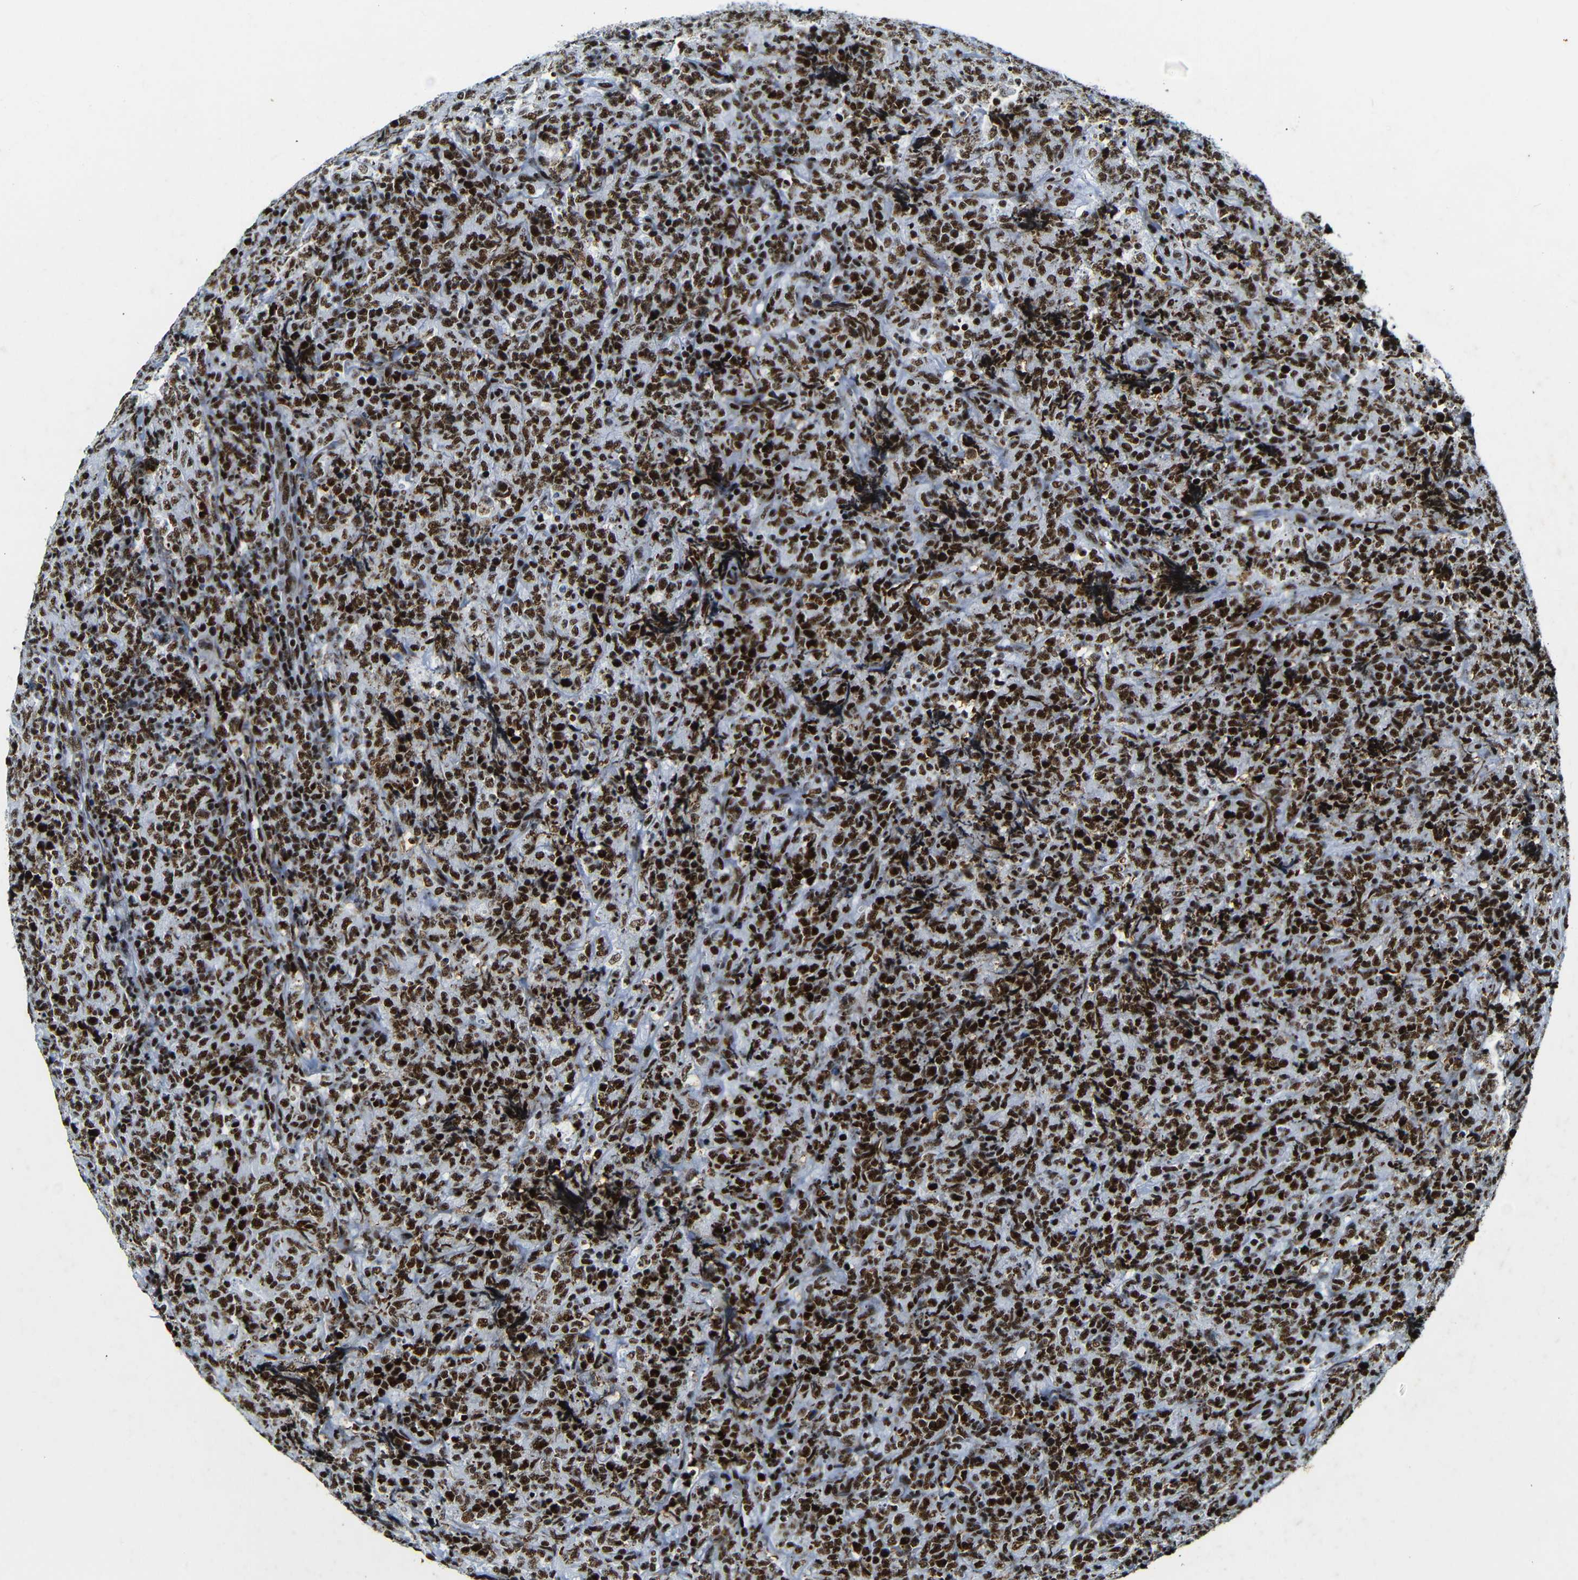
{"staining": {"intensity": "strong", "quantity": ">75%", "location": "nuclear"}, "tissue": "lymphoma", "cell_type": "Tumor cells", "image_type": "cancer", "snomed": [{"axis": "morphology", "description": "Malignant lymphoma, non-Hodgkin's type, High grade"}, {"axis": "topography", "description": "Tonsil"}], "caption": "A brown stain shows strong nuclear expression of a protein in human malignant lymphoma, non-Hodgkin's type (high-grade) tumor cells. Using DAB (brown) and hematoxylin (blue) stains, captured at high magnification using brightfield microscopy.", "gene": "SRSF1", "patient": {"sex": "female", "age": 36}}